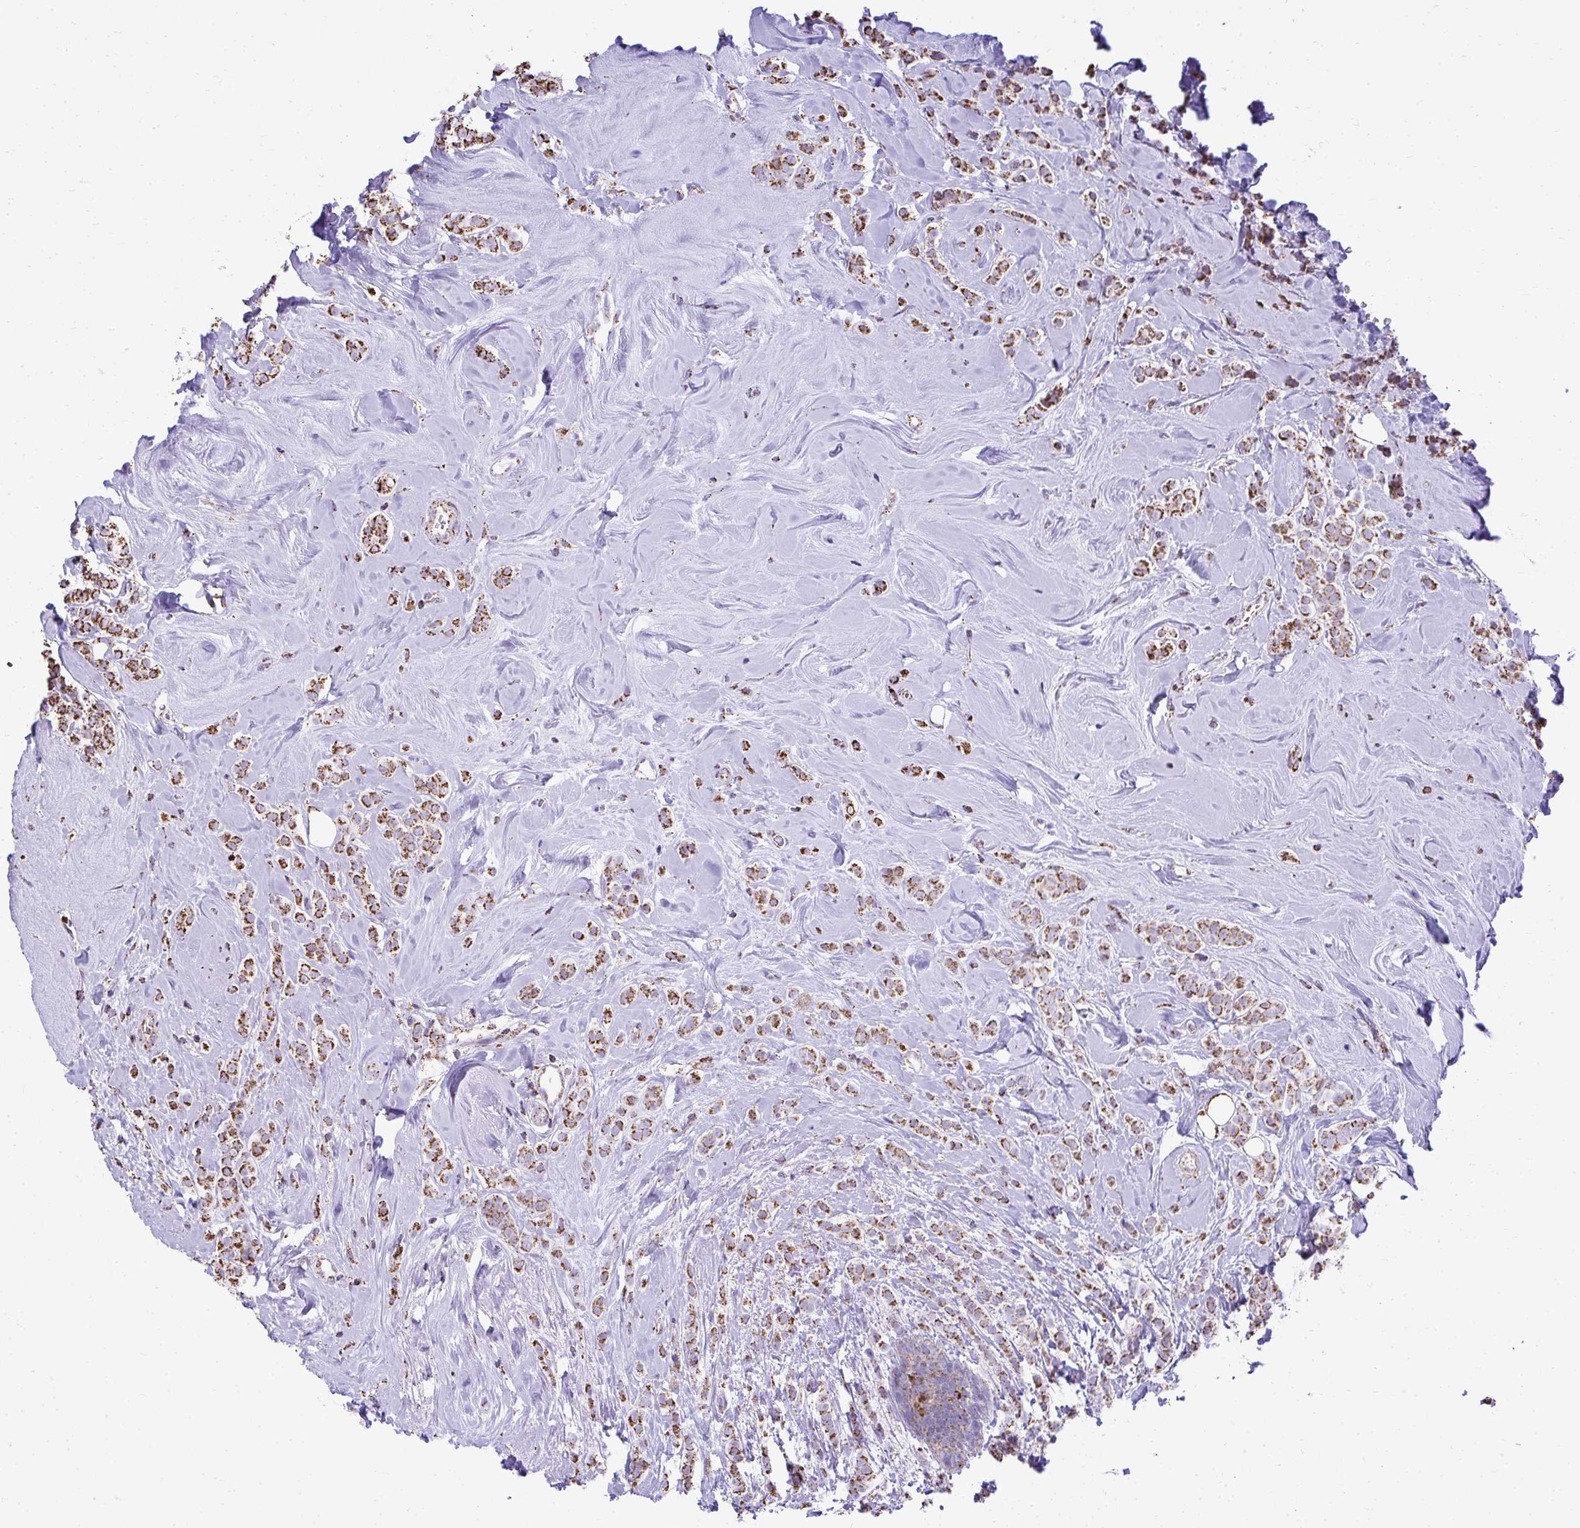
{"staining": {"intensity": "moderate", "quantity": ">75%", "location": "cytoplasmic/membranous"}, "tissue": "breast cancer", "cell_type": "Tumor cells", "image_type": "cancer", "snomed": [{"axis": "morphology", "description": "Lobular carcinoma"}, {"axis": "topography", "description": "Breast"}], "caption": "Protein expression analysis of human breast cancer reveals moderate cytoplasmic/membranous positivity in about >75% of tumor cells.", "gene": "MPZL2", "patient": {"sex": "female", "age": 49}}